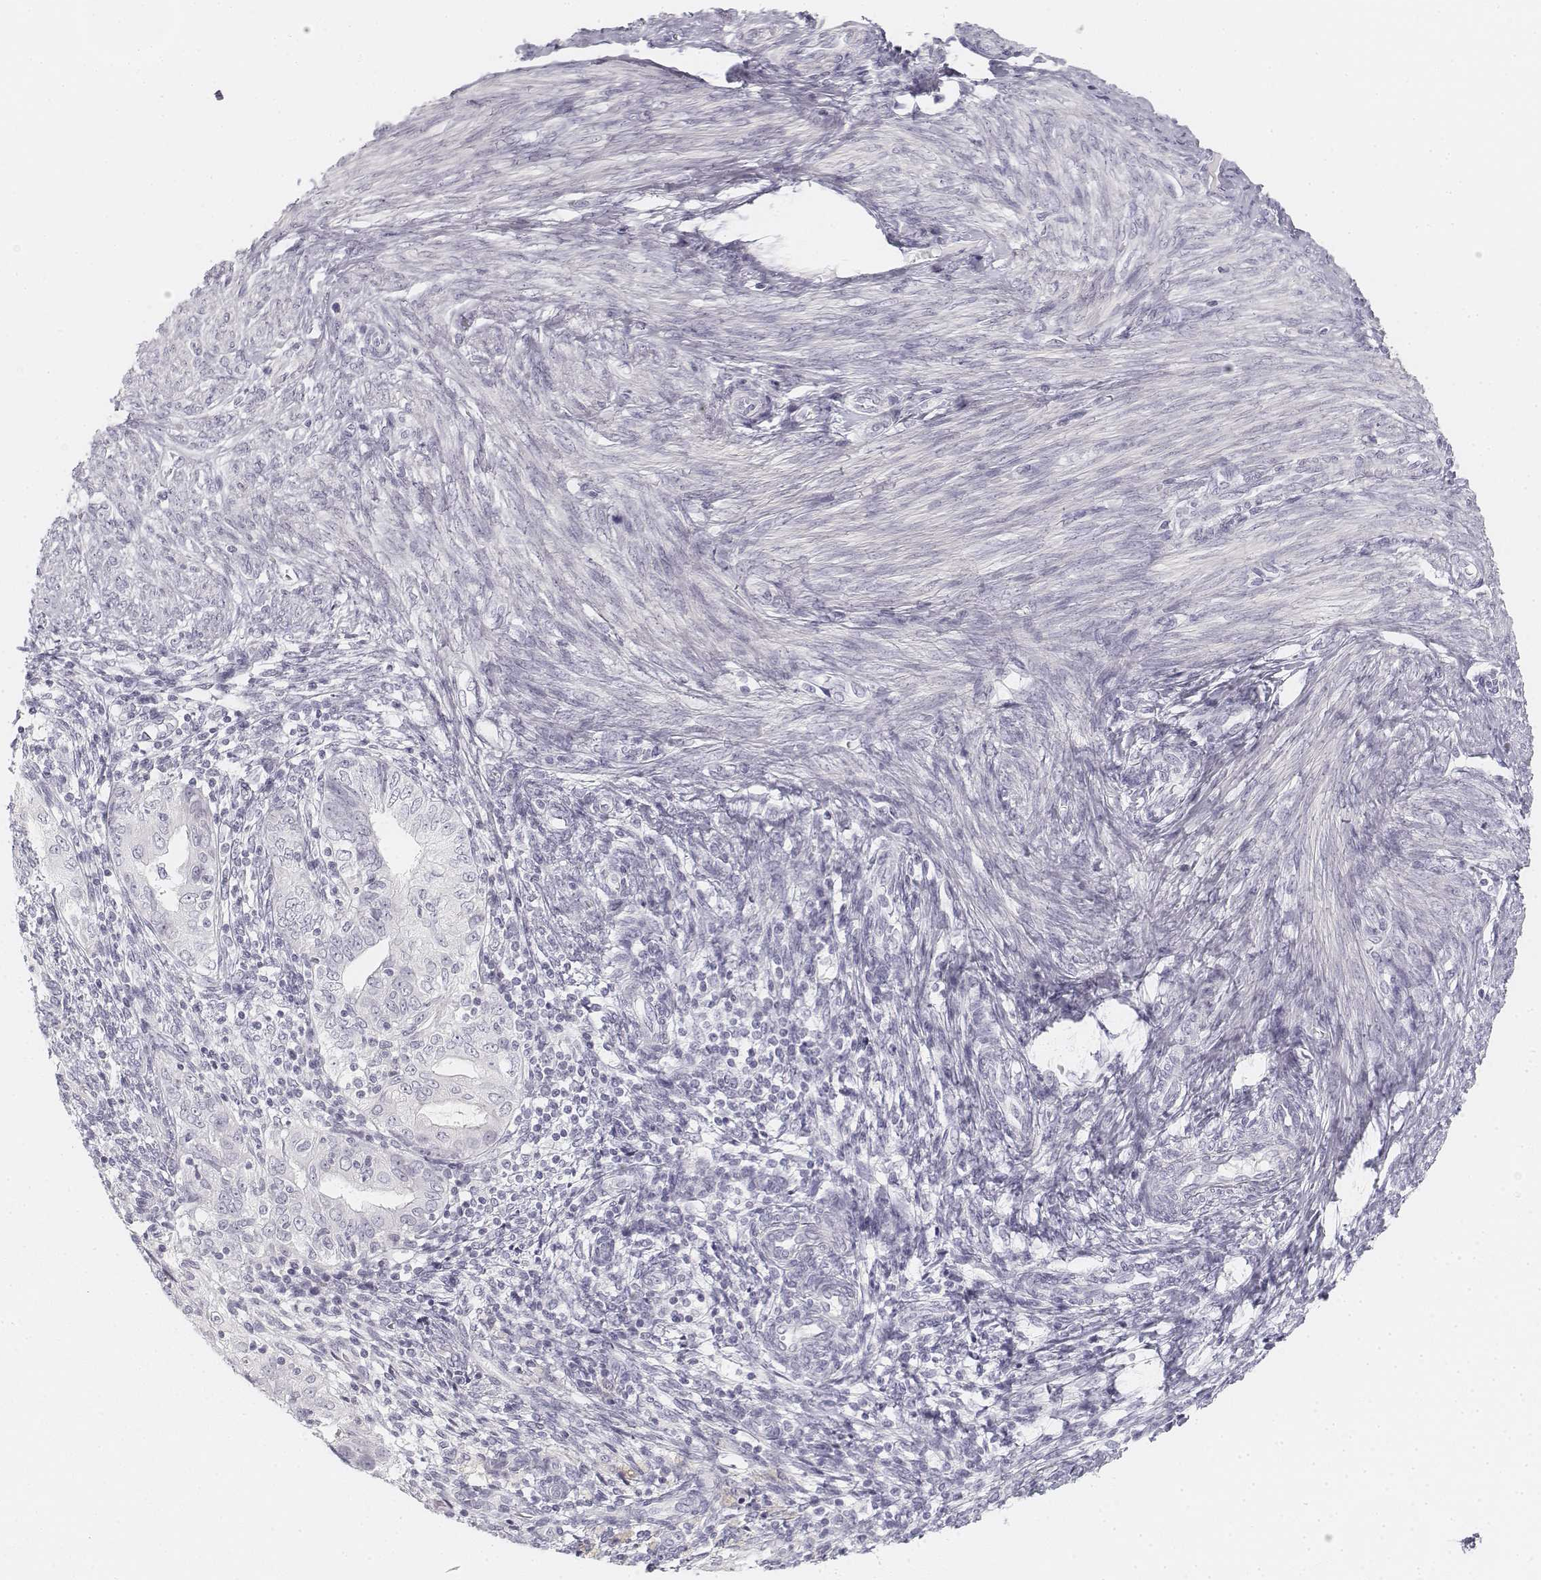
{"staining": {"intensity": "negative", "quantity": "none", "location": "none"}, "tissue": "endometrial cancer", "cell_type": "Tumor cells", "image_type": "cancer", "snomed": [{"axis": "morphology", "description": "Adenocarcinoma, NOS"}, {"axis": "topography", "description": "Endometrium"}], "caption": "High power microscopy photomicrograph of an IHC photomicrograph of endometrial cancer (adenocarcinoma), revealing no significant staining in tumor cells.", "gene": "KRT25", "patient": {"sex": "female", "age": 68}}